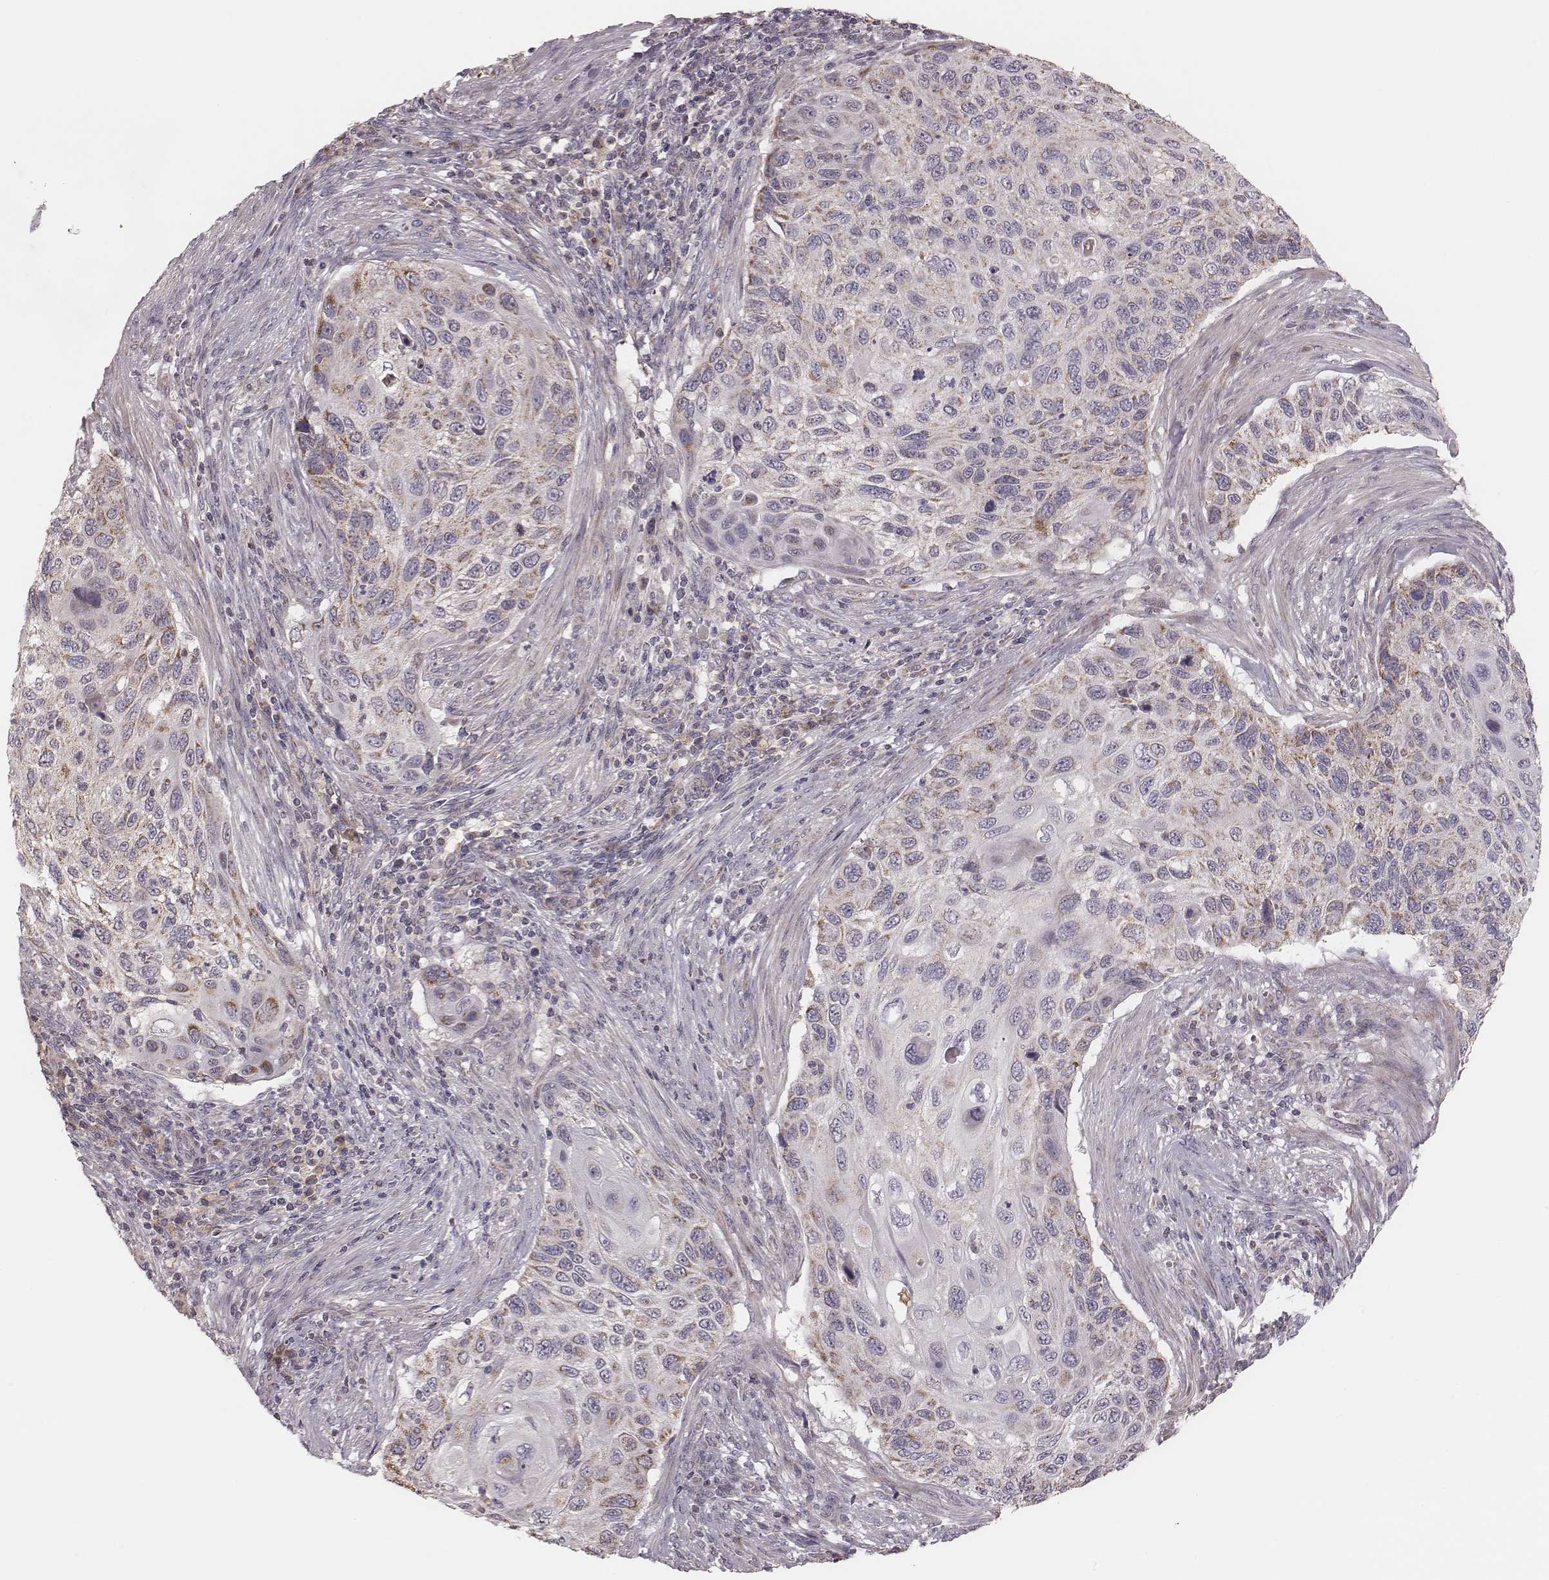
{"staining": {"intensity": "moderate", "quantity": "<25%", "location": "cytoplasmic/membranous"}, "tissue": "cervical cancer", "cell_type": "Tumor cells", "image_type": "cancer", "snomed": [{"axis": "morphology", "description": "Squamous cell carcinoma, NOS"}, {"axis": "topography", "description": "Cervix"}], "caption": "Immunohistochemistry (DAB (3,3'-diaminobenzidine)) staining of cervical cancer shows moderate cytoplasmic/membranous protein staining in about <25% of tumor cells.", "gene": "MRPS27", "patient": {"sex": "female", "age": 70}}